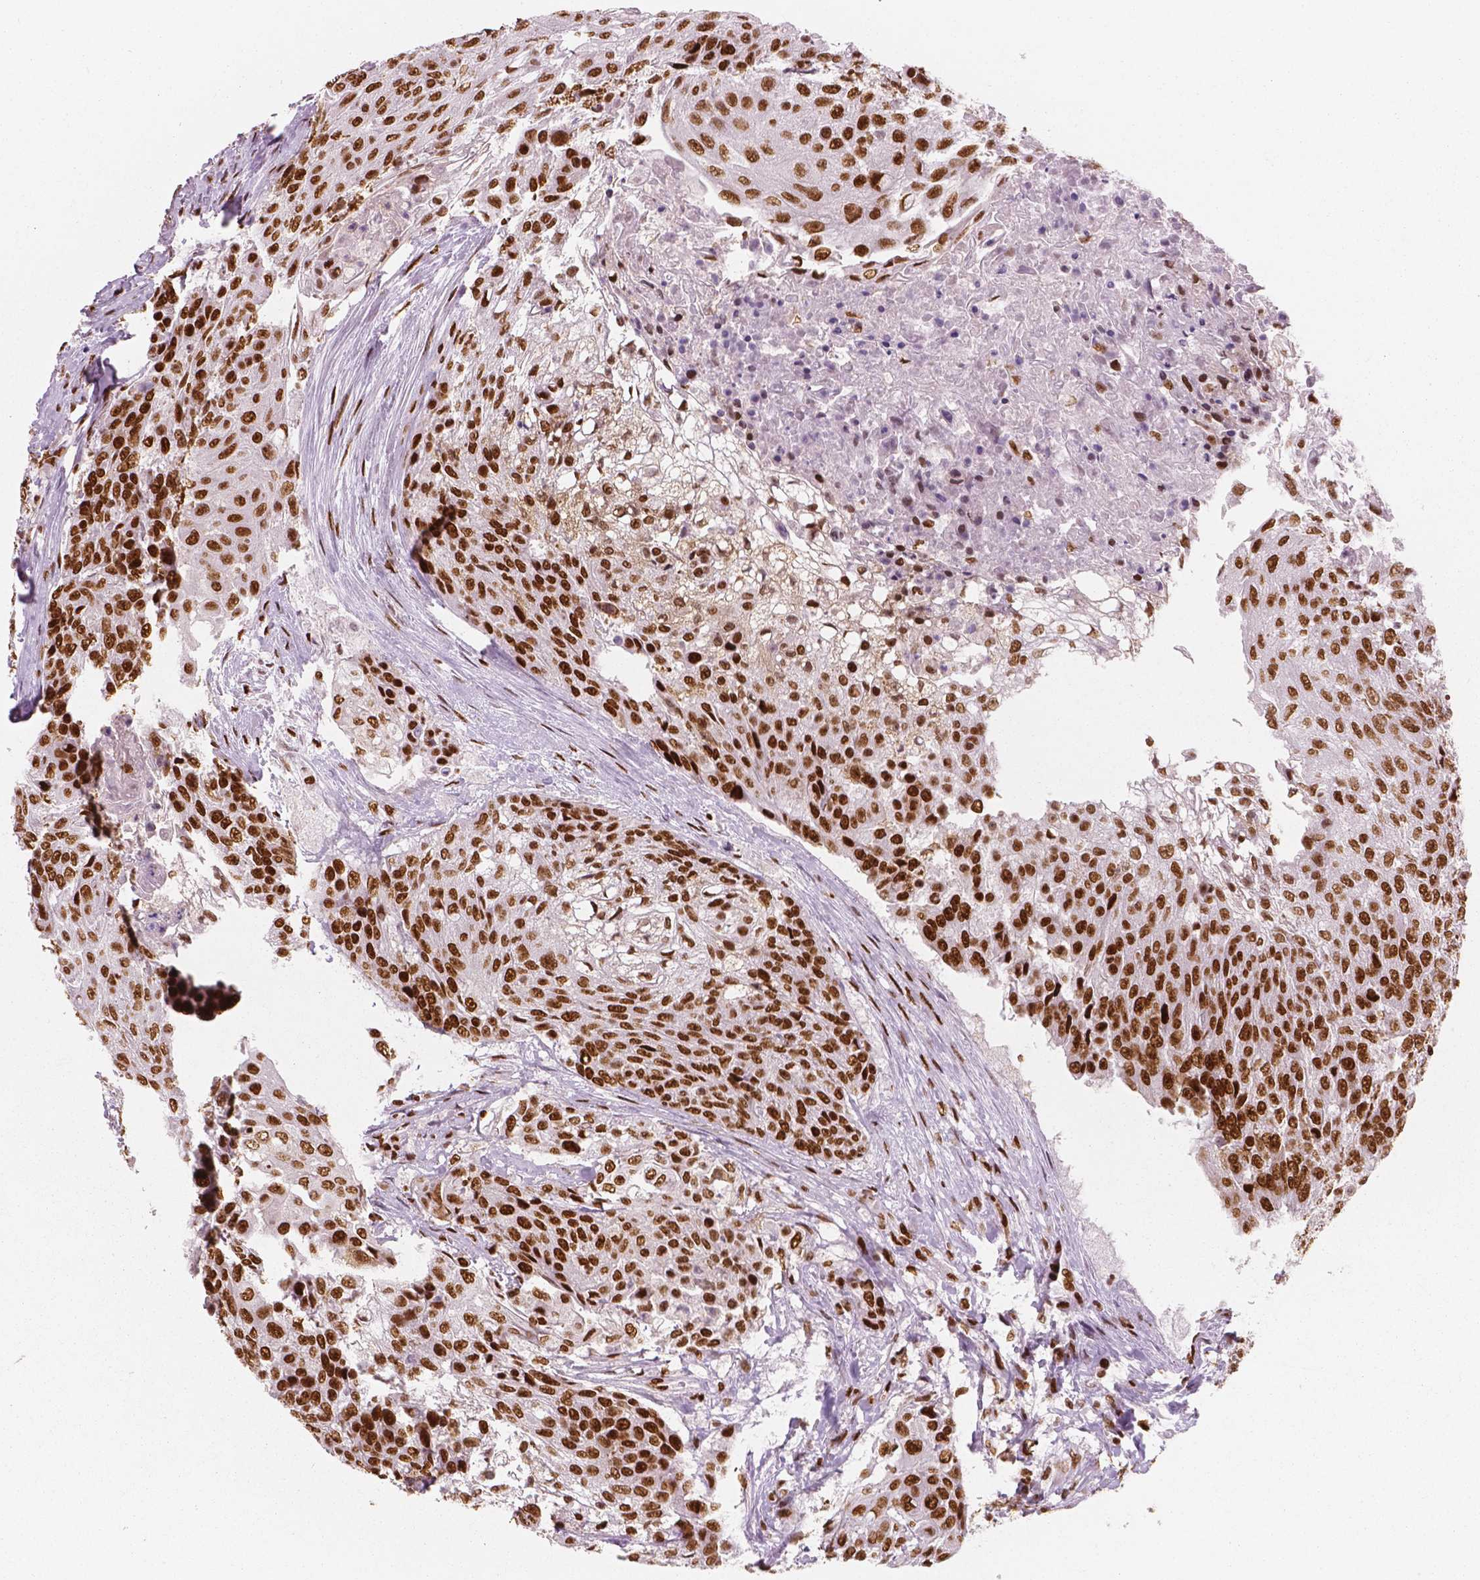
{"staining": {"intensity": "strong", "quantity": ">75%", "location": "nuclear"}, "tissue": "urothelial cancer", "cell_type": "Tumor cells", "image_type": "cancer", "snomed": [{"axis": "morphology", "description": "Urothelial carcinoma, High grade"}, {"axis": "topography", "description": "Urinary bladder"}], "caption": "A high amount of strong nuclear positivity is present in approximately >75% of tumor cells in urothelial cancer tissue.", "gene": "BRD4", "patient": {"sex": "female", "age": 63}}